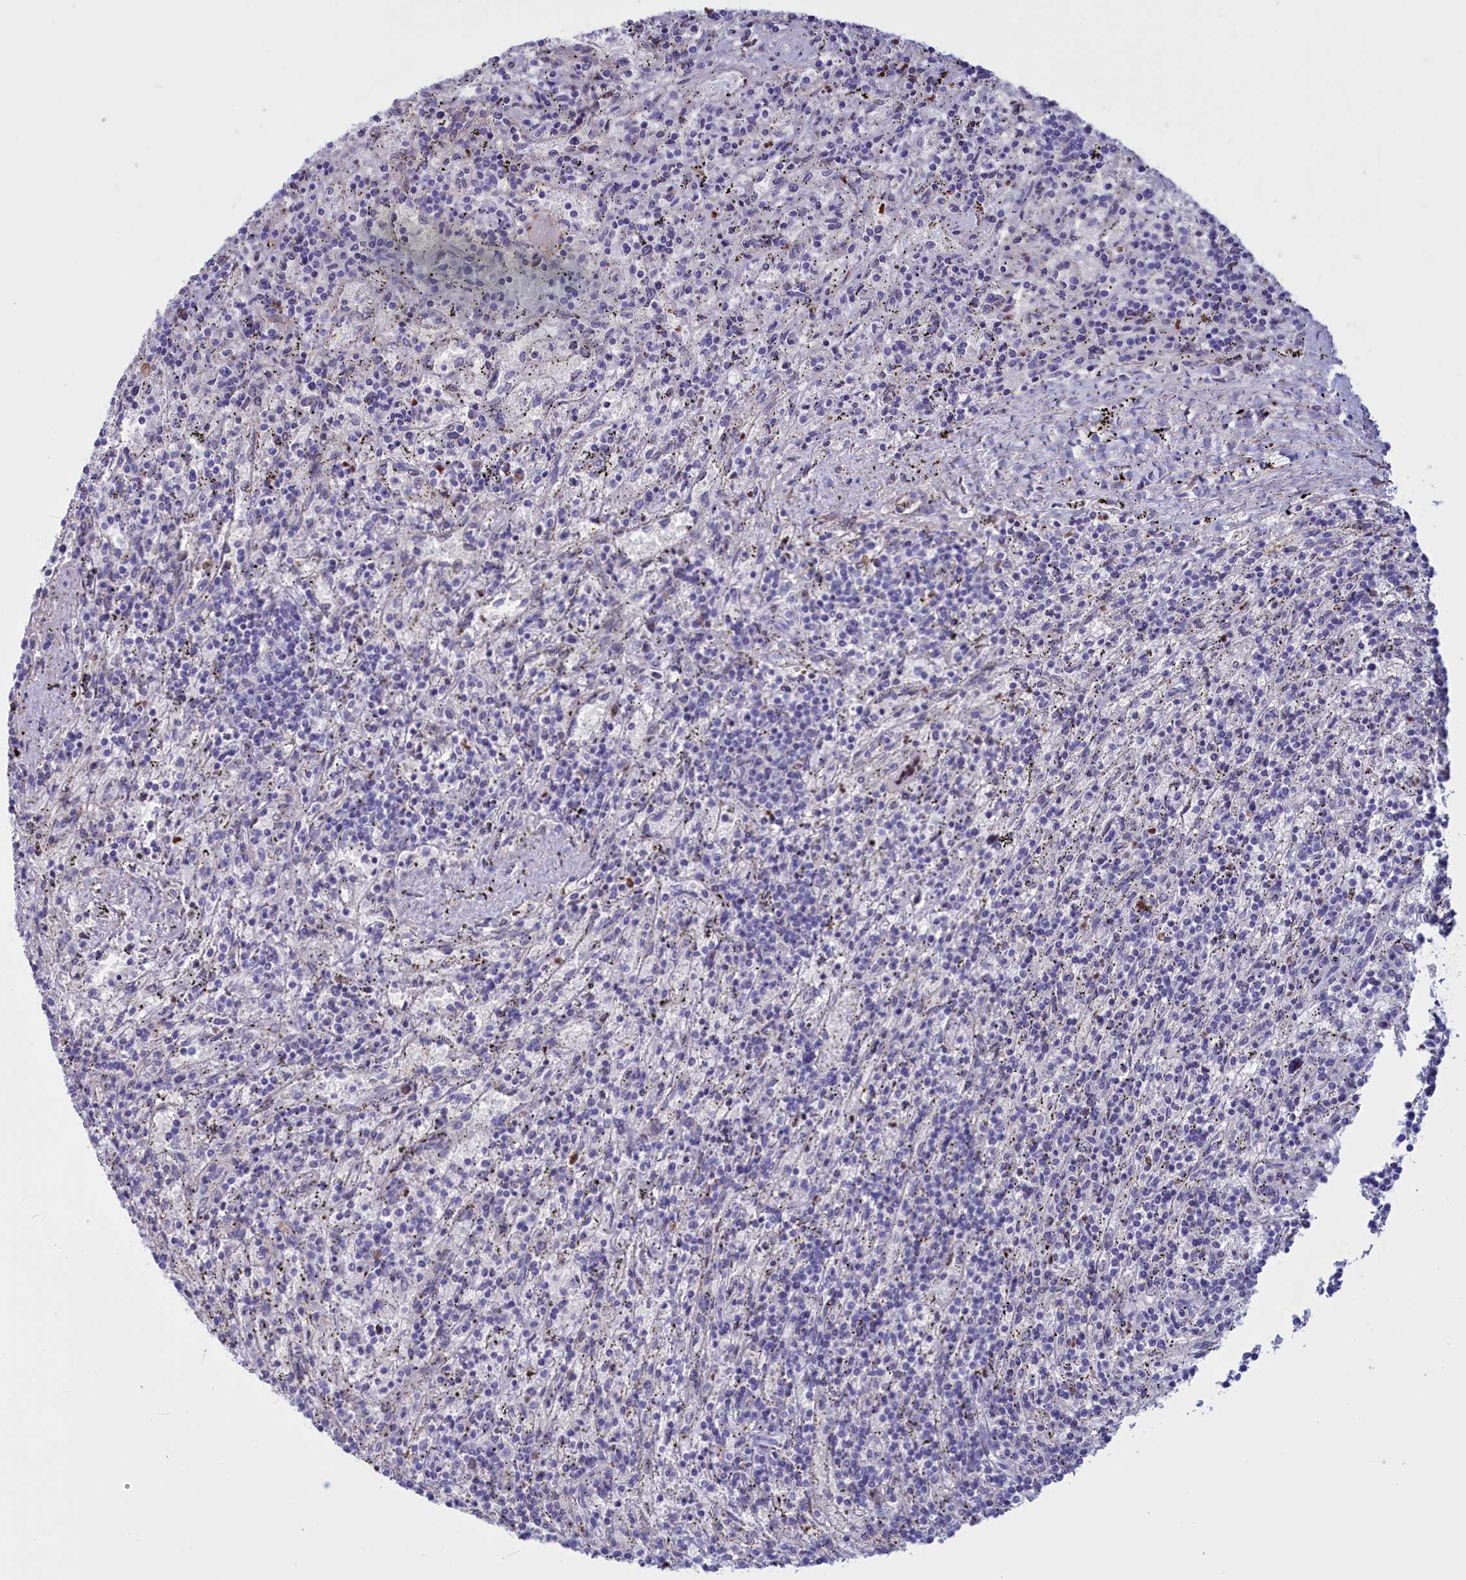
{"staining": {"intensity": "negative", "quantity": "none", "location": "none"}, "tissue": "lymphoma", "cell_type": "Tumor cells", "image_type": "cancer", "snomed": [{"axis": "morphology", "description": "Malignant lymphoma, non-Hodgkin's type, Low grade"}, {"axis": "topography", "description": "Spleen"}], "caption": "Lymphoma was stained to show a protein in brown. There is no significant staining in tumor cells.", "gene": "GAPDHS", "patient": {"sex": "male", "age": 76}}